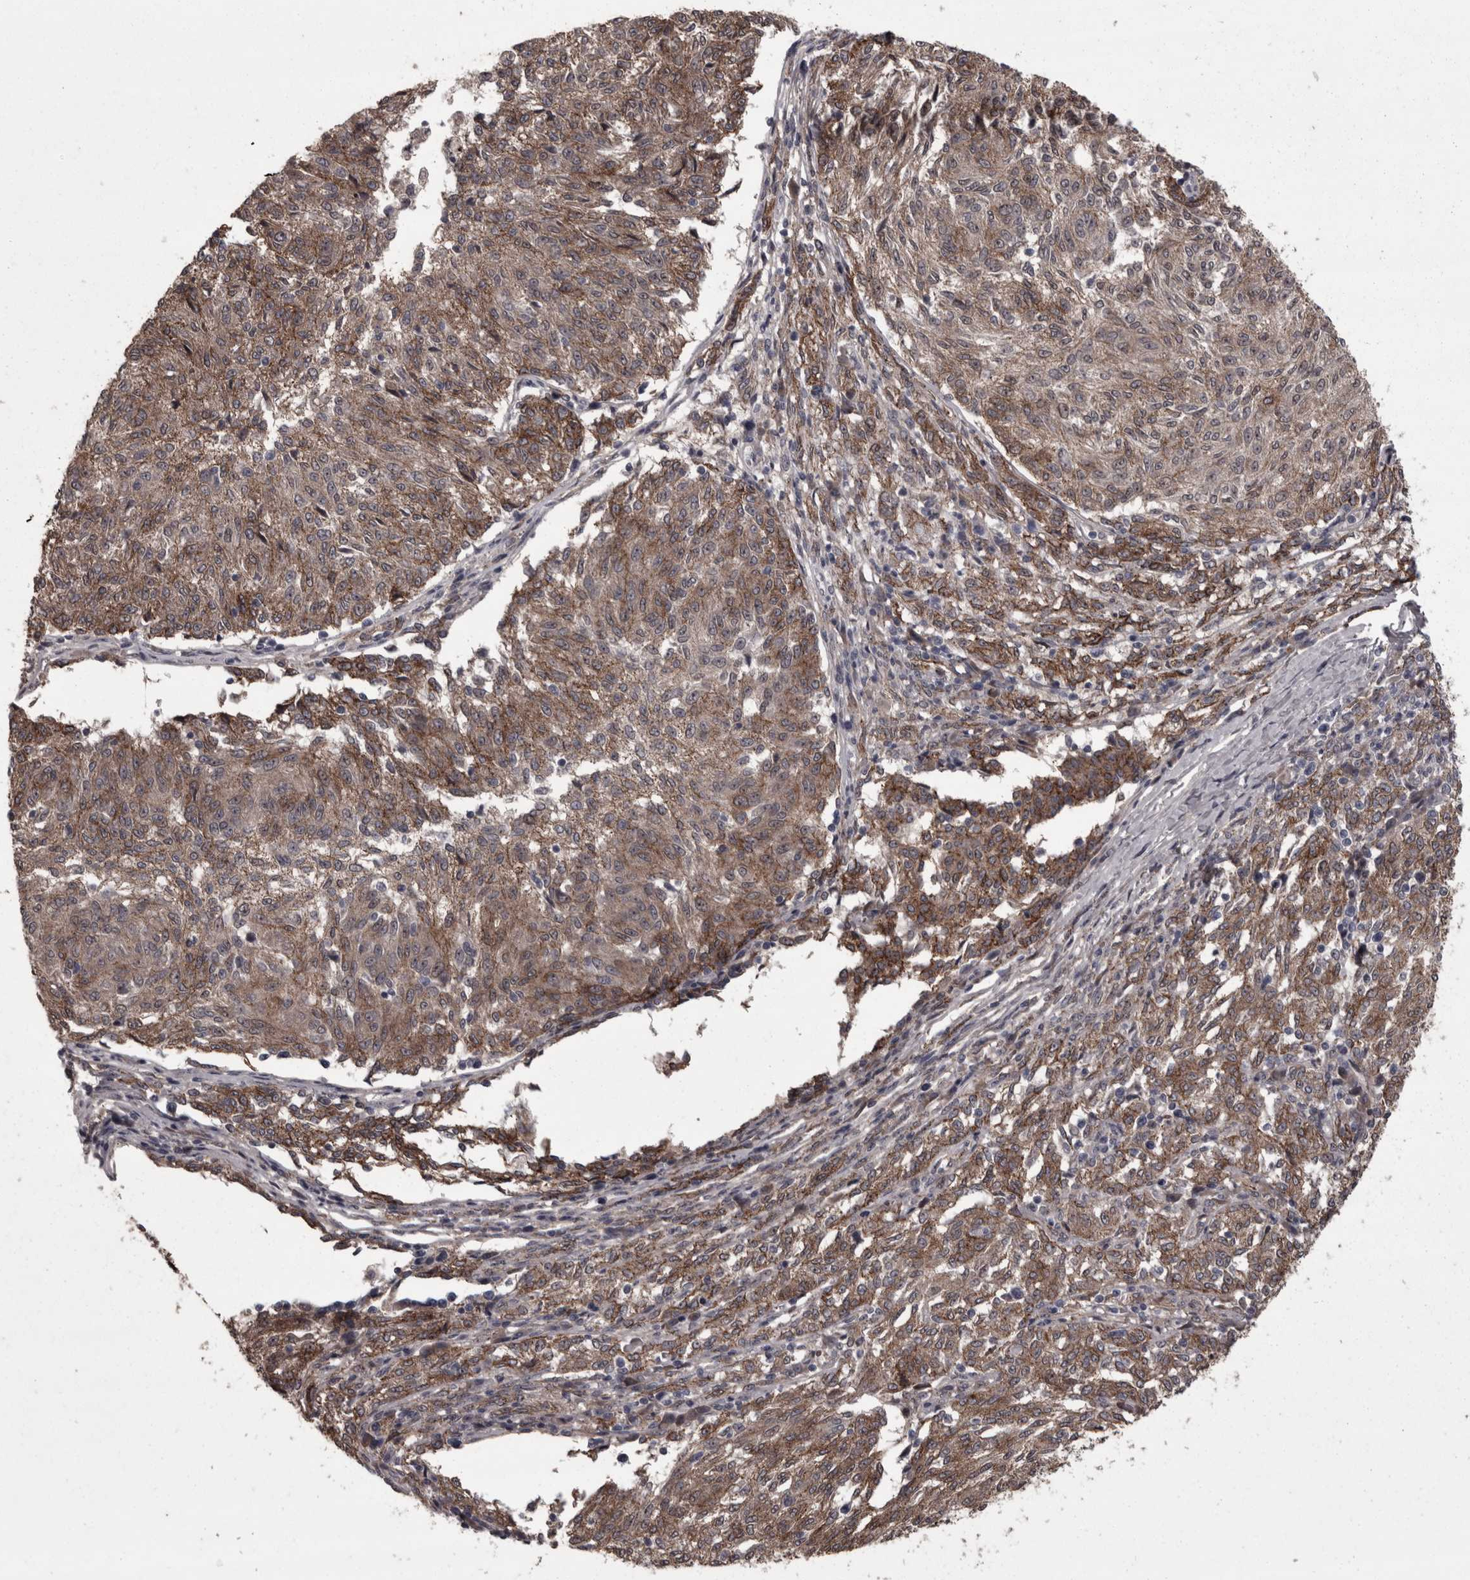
{"staining": {"intensity": "moderate", "quantity": ">75%", "location": "cytoplasmic/membranous"}, "tissue": "melanoma", "cell_type": "Tumor cells", "image_type": "cancer", "snomed": [{"axis": "morphology", "description": "Malignant melanoma, NOS"}, {"axis": "topography", "description": "Skin"}], "caption": "Approximately >75% of tumor cells in human melanoma exhibit moderate cytoplasmic/membranous protein staining as visualized by brown immunohistochemical staining.", "gene": "PCDH17", "patient": {"sex": "female", "age": 72}}